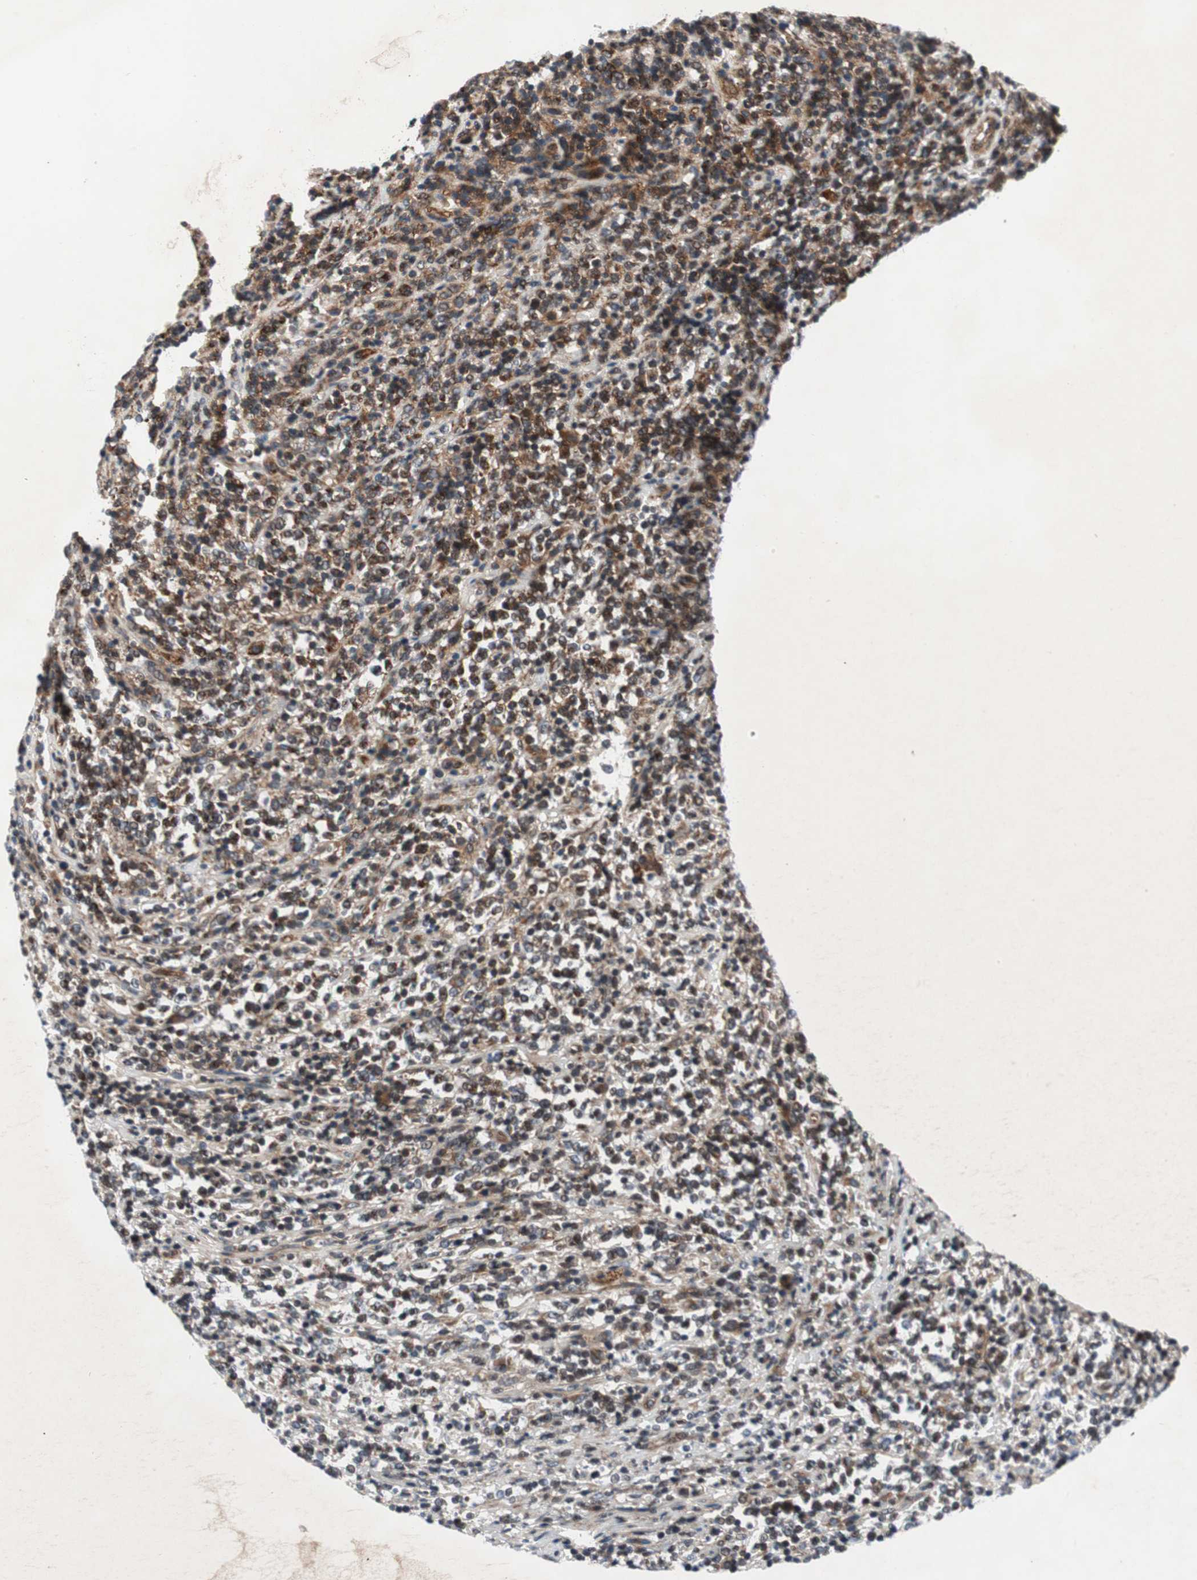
{"staining": {"intensity": "strong", "quantity": "25%-75%", "location": "cytoplasmic/membranous,nuclear"}, "tissue": "lymphoma", "cell_type": "Tumor cells", "image_type": "cancer", "snomed": [{"axis": "morphology", "description": "Malignant lymphoma, non-Hodgkin's type, High grade"}, {"axis": "topography", "description": "Soft tissue"}], "caption": "About 25%-75% of tumor cells in lymphoma reveal strong cytoplasmic/membranous and nuclear protein expression as visualized by brown immunohistochemical staining.", "gene": "AKAP1", "patient": {"sex": "male", "age": 18}}